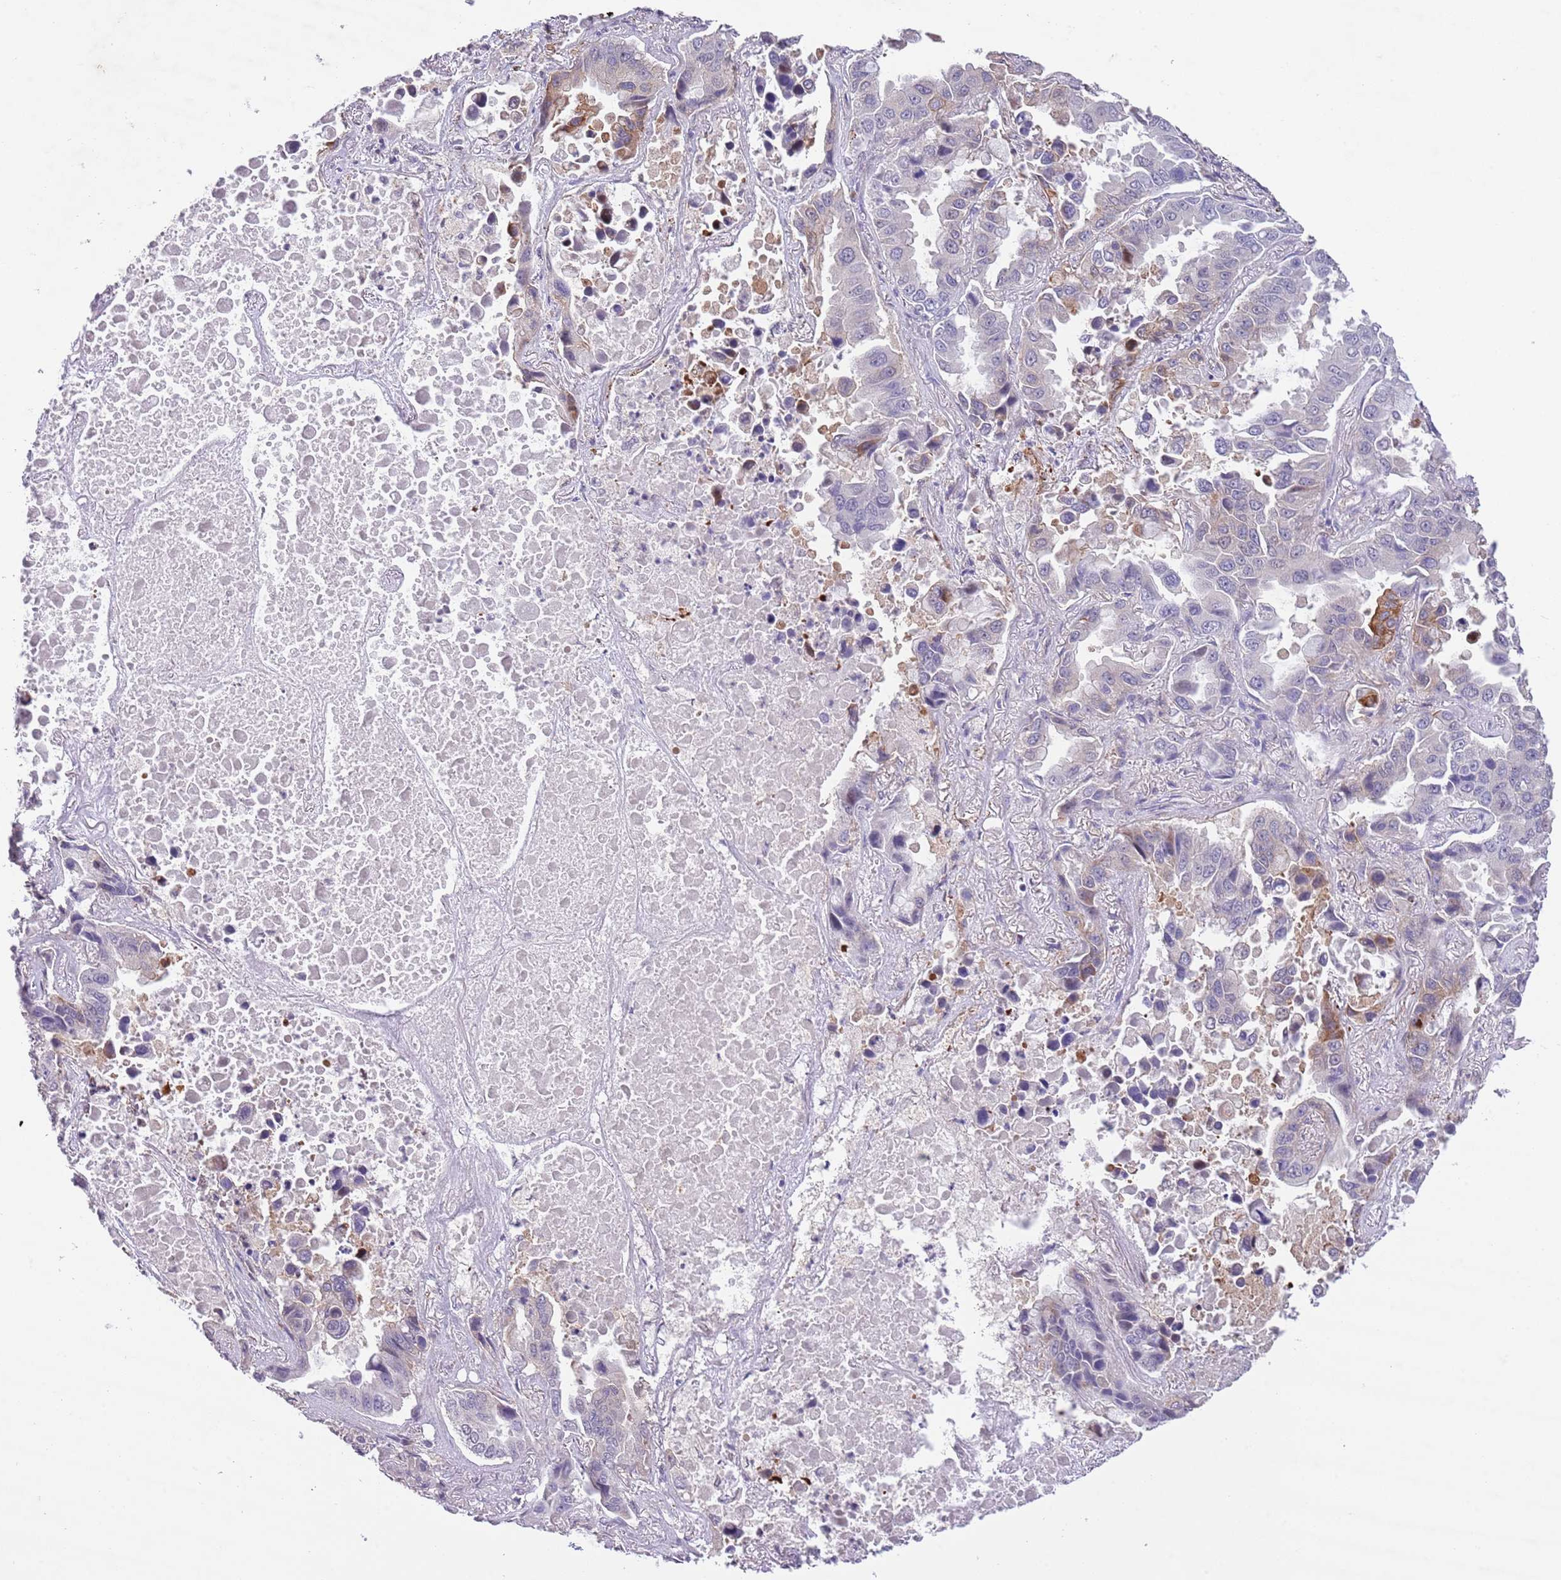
{"staining": {"intensity": "moderate", "quantity": "<25%", "location": "cytoplasmic/membranous"}, "tissue": "lung cancer", "cell_type": "Tumor cells", "image_type": "cancer", "snomed": [{"axis": "morphology", "description": "Adenocarcinoma, NOS"}, {"axis": "topography", "description": "Lung"}], "caption": "Lung cancer (adenocarcinoma) stained for a protein (brown) demonstrates moderate cytoplasmic/membranous positive staining in about <25% of tumor cells.", "gene": "ZNF658", "patient": {"sex": "male", "age": 64}}